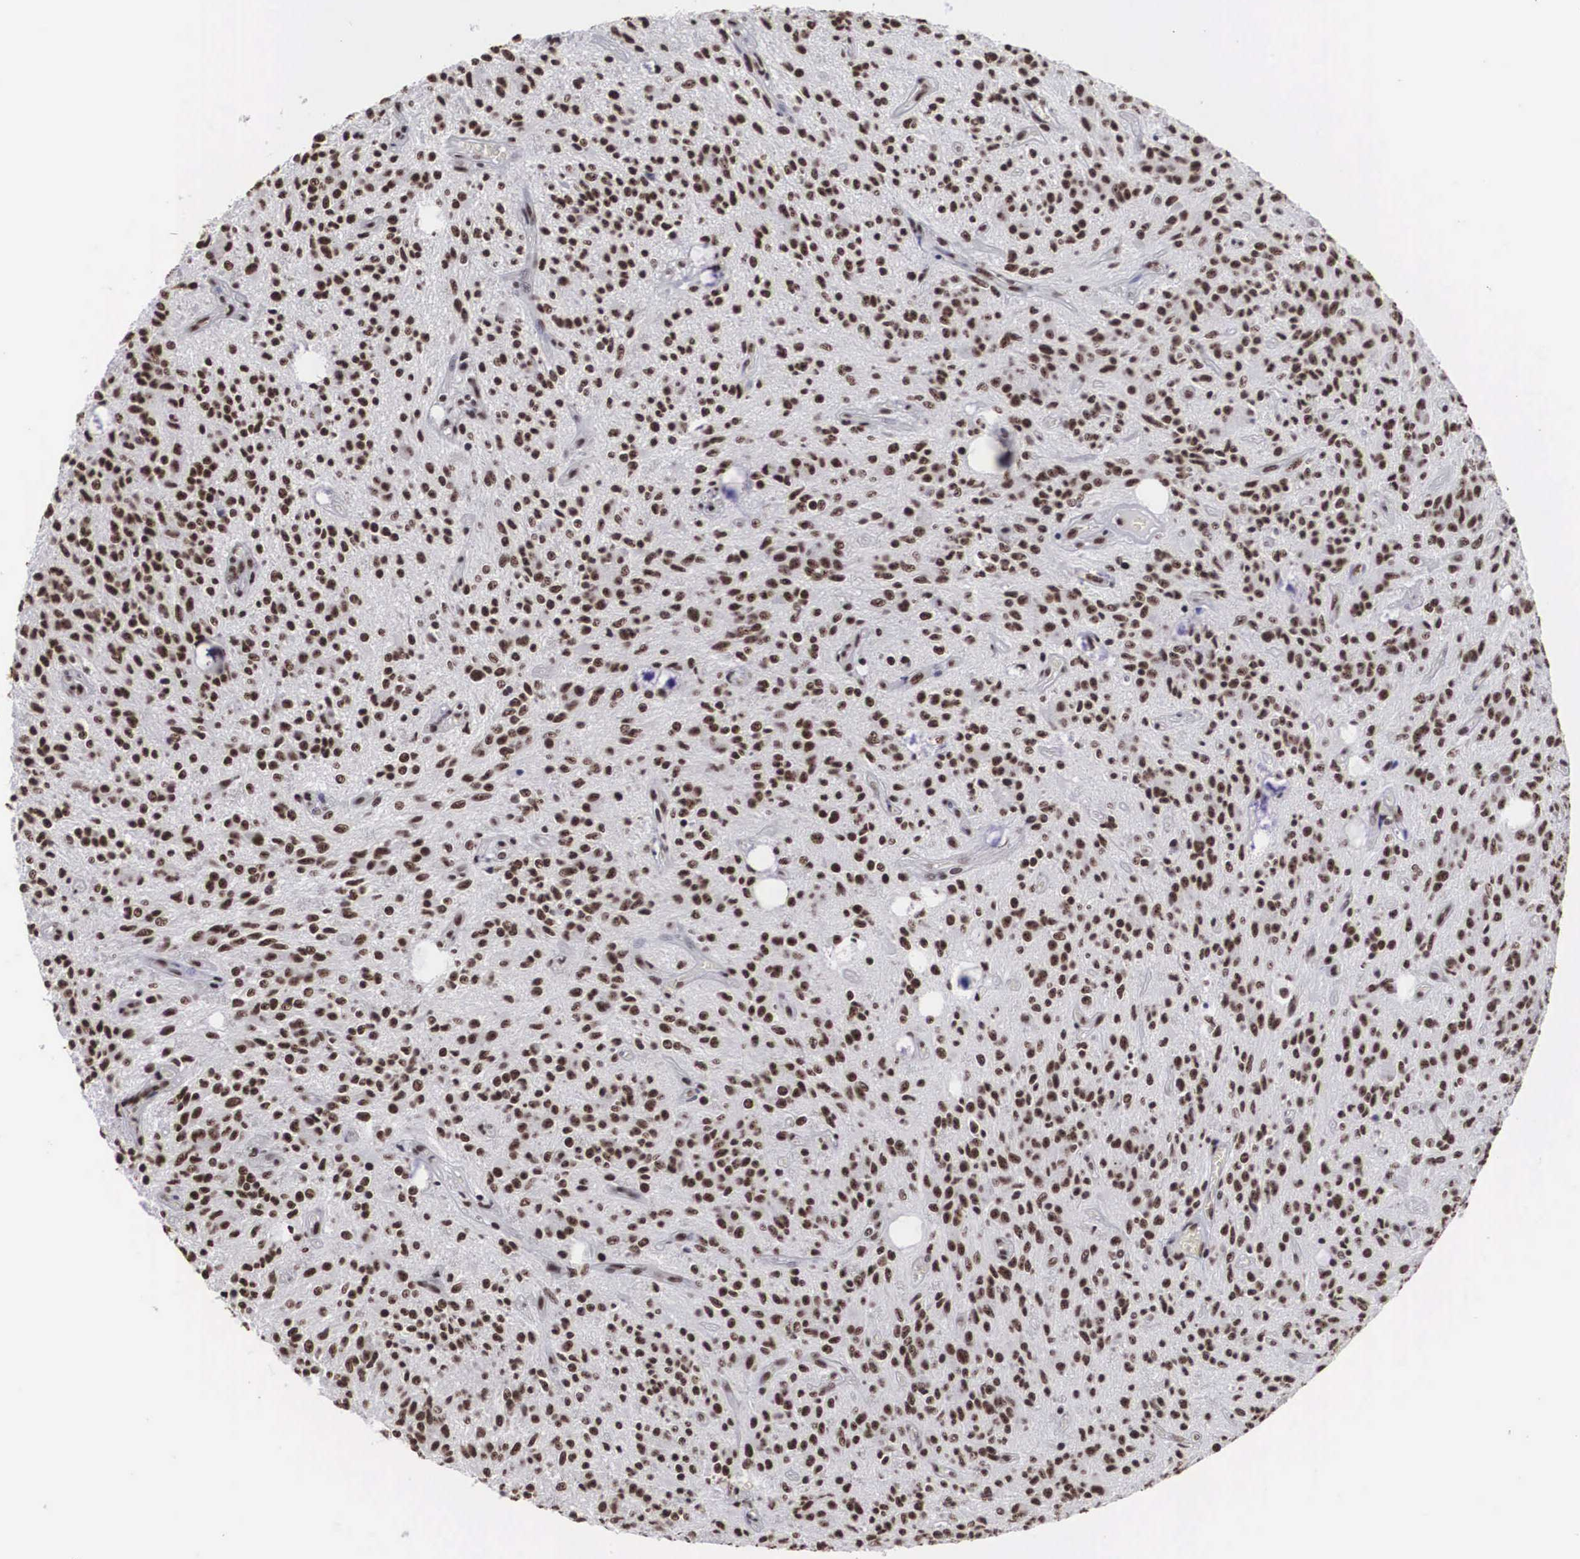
{"staining": {"intensity": "moderate", "quantity": ">75%", "location": "nuclear"}, "tissue": "glioma", "cell_type": "Tumor cells", "image_type": "cancer", "snomed": [{"axis": "morphology", "description": "Glioma, malignant, Low grade"}, {"axis": "topography", "description": "Brain"}], "caption": "Tumor cells exhibit medium levels of moderate nuclear positivity in approximately >75% of cells in low-grade glioma (malignant).", "gene": "ACIN1", "patient": {"sex": "female", "age": 15}}